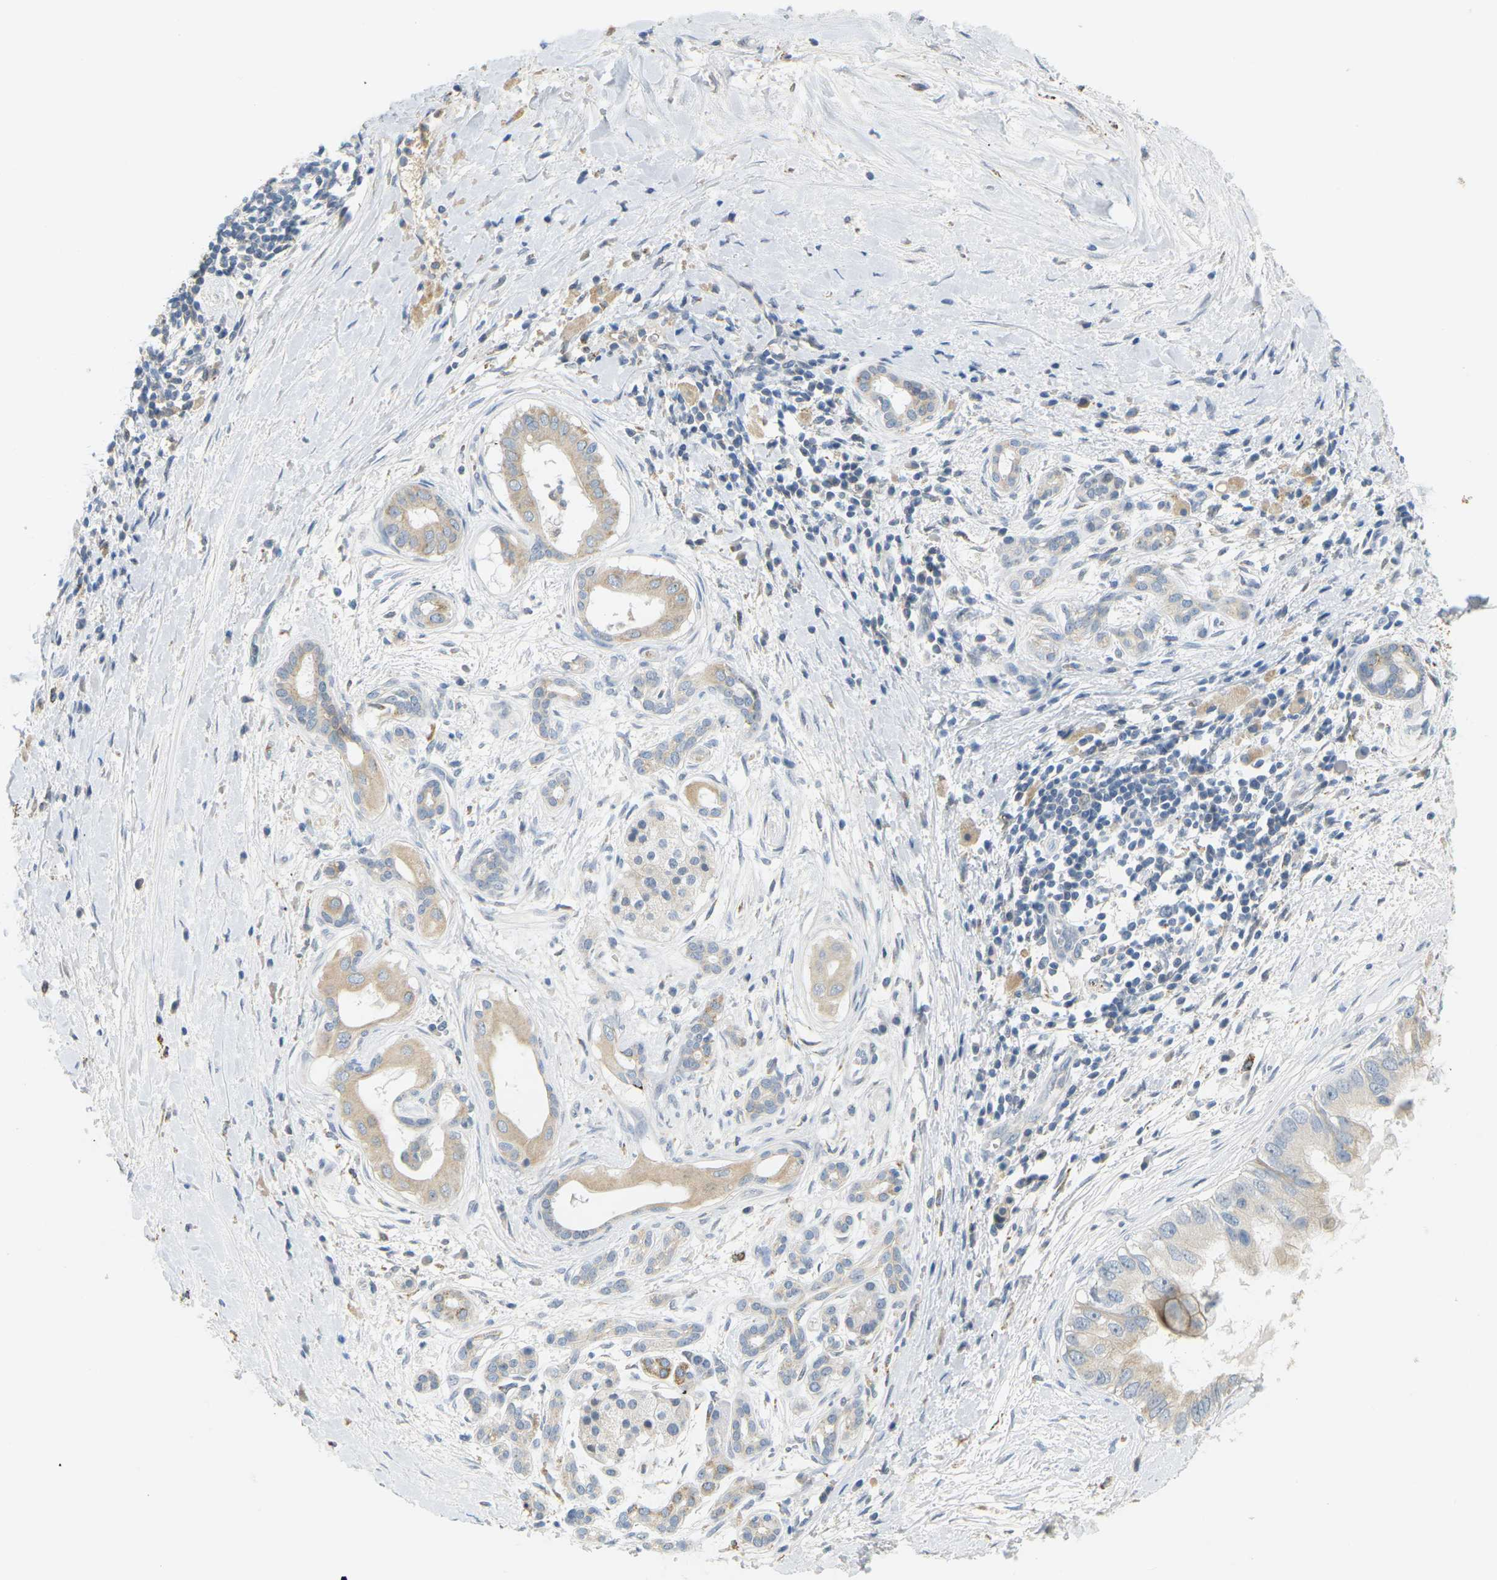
{"staining": {"intensity": "weak", "quantity": ">75%", "location": "cytoplasmic/membranous"}, "tissue": "pancreatic cancer", "cell_type": "Tumor cells", "image_type": "cancer", "snomed": [{"axis": "morphology", "description": "Adenocarcinoma, NOS"}, {"axis": "topography", "description": "Pancreas"}], "caption": "Tumor cells display weak cytoplasmic/membranous positivity in approximately >75% of cells in adenocarcinoma (pancreatic).", "gene": "CD300E", "patient": {"sex": "male", "age": 55}}